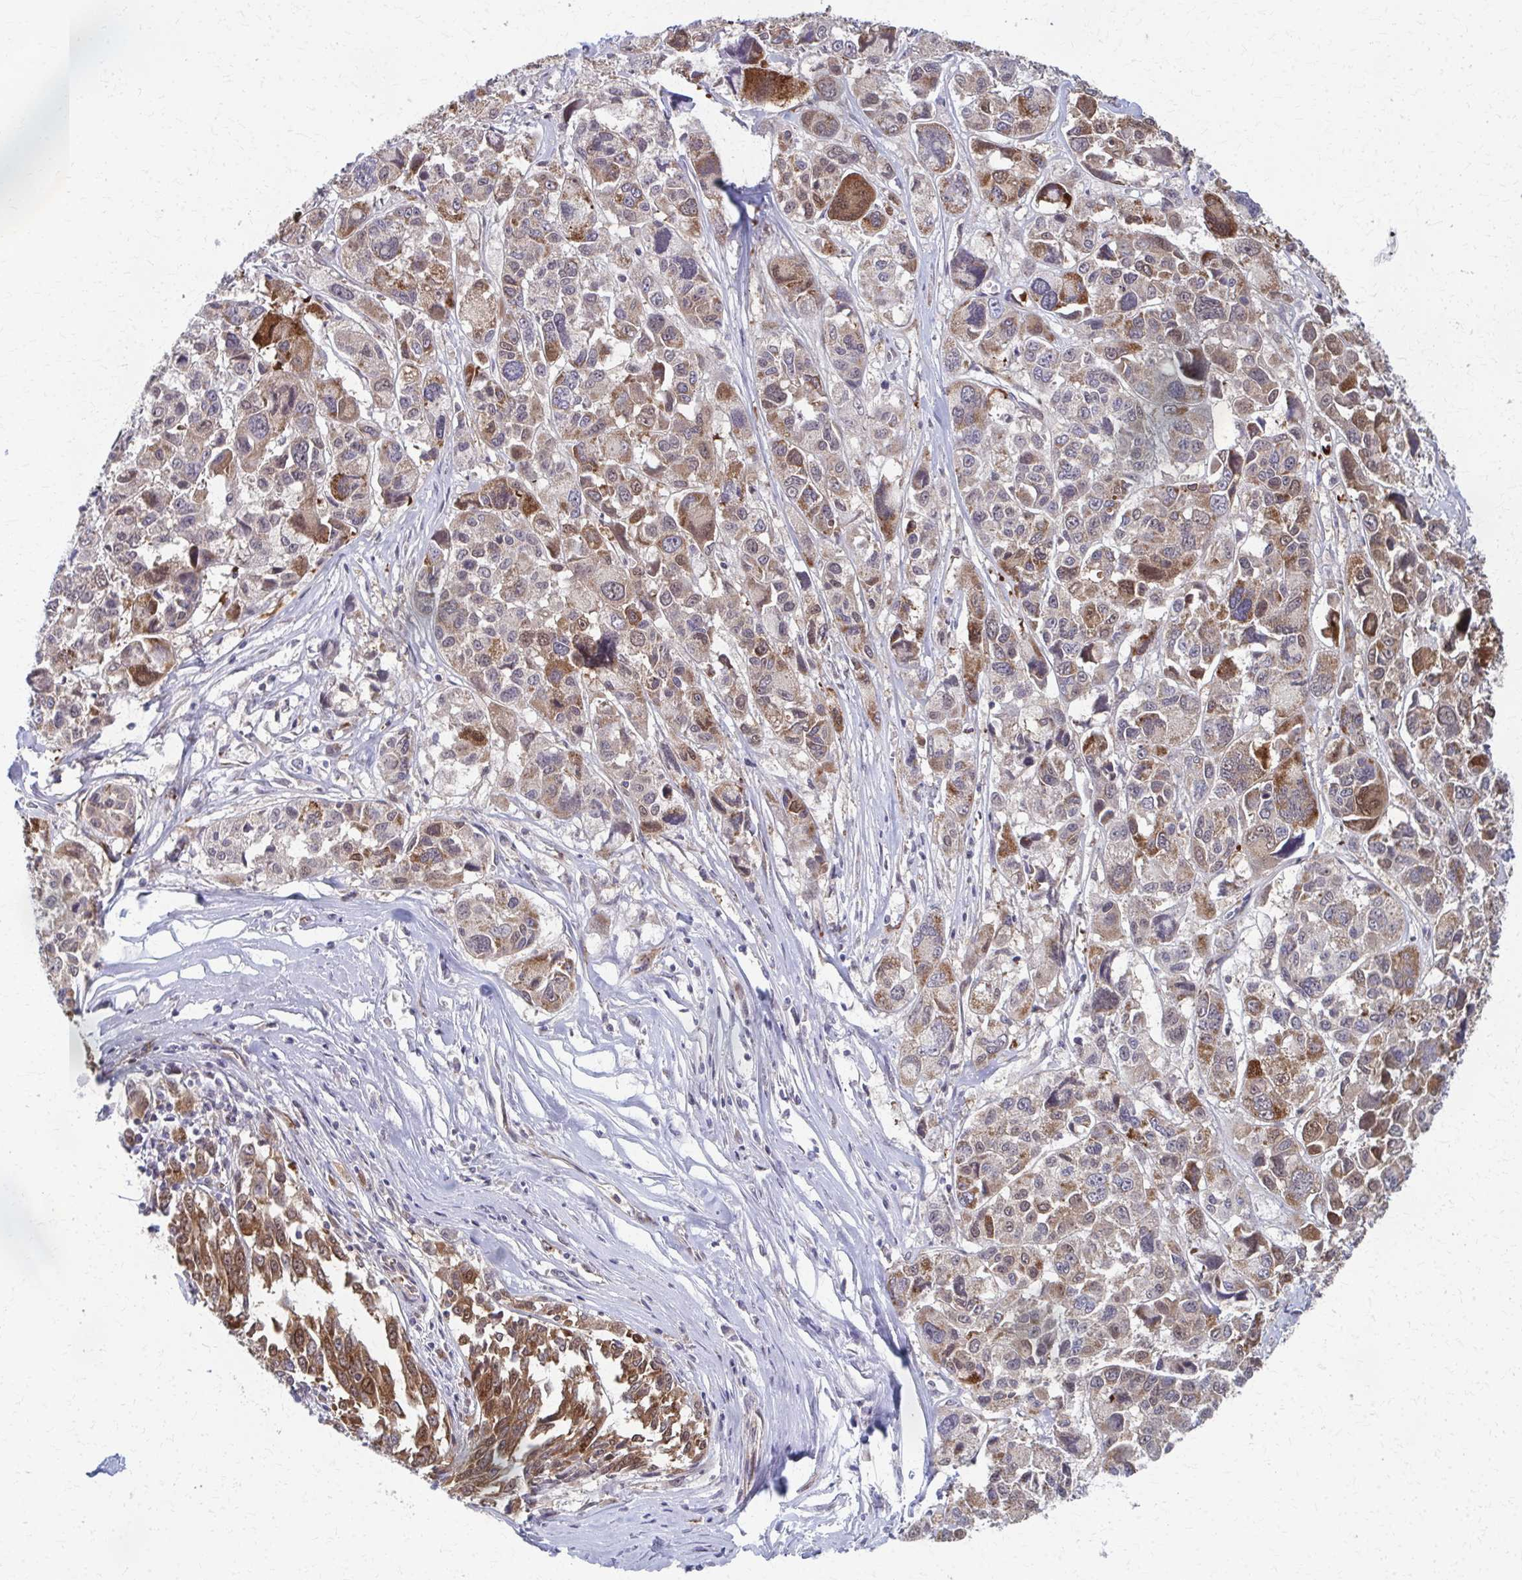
{"staining": {"intensity": "moderate", "quantity": ">75%", "location": "cytoplasmic/membranous,nuclear"}, "tissue": "melanoma", "cell_type": "Tumor cells", "image_type": "cancer", "snomed": [{"axis": "morphology", "description": "Malignant melanoma, NOS"}, {"axis": "topography", "description": "Skin"}], "caption": "Immunohistochemistry (IHC) micrograph of neoplastic tissue: human melanoma stained using IHC shows medium levels of moderate protein expression localized specifically in the cytoplasmic/membranous and nuclear of tumor cells, appearing as a cytoplasmic/membranous and nuclear brown color.", "gene": "FAHD1", "patient": {"sex": "female", "age": 66}}